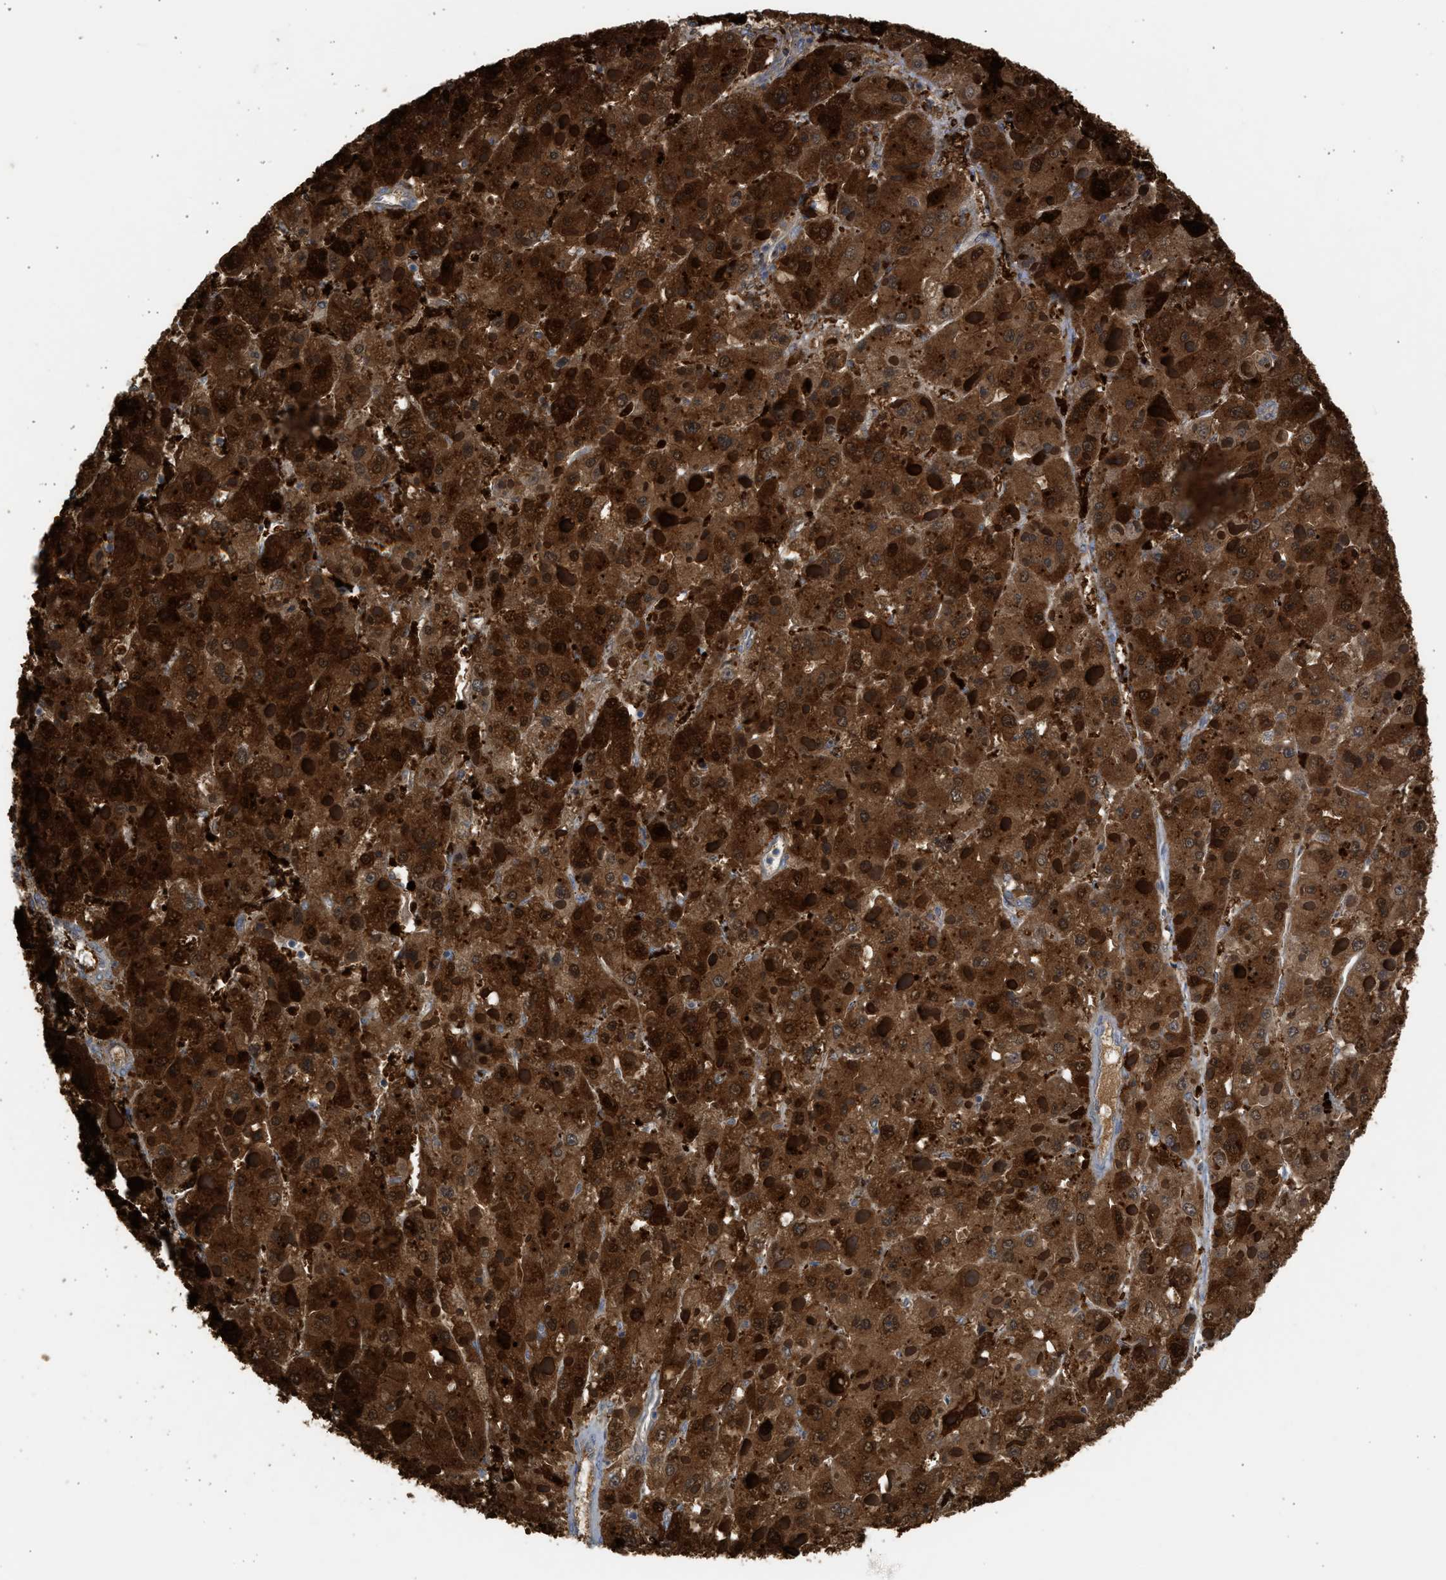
{"staining": {"intensity": "strong", "quantity": ">75%", "location": "cytoplasmic/membranous,nuclear"}, "tissue": "liver cancer", "cell_type": "Tumor cells", "image_type": "cancer", "snomed": [{"axis": "morphology", "description": "Carcinoma, Hepatocellular, NOS"}, {"axis": "topography", "description": "Liver"}], "caption": "Immunohistochemical staining of liver hepatocellular carcinoma shows high levels of strong cytoplasmic/membranous and nuclear staining in approximately >75% of tumor cells.", "gene": "SULT2A1", "patient": {"sex": "female", "age": 73}}